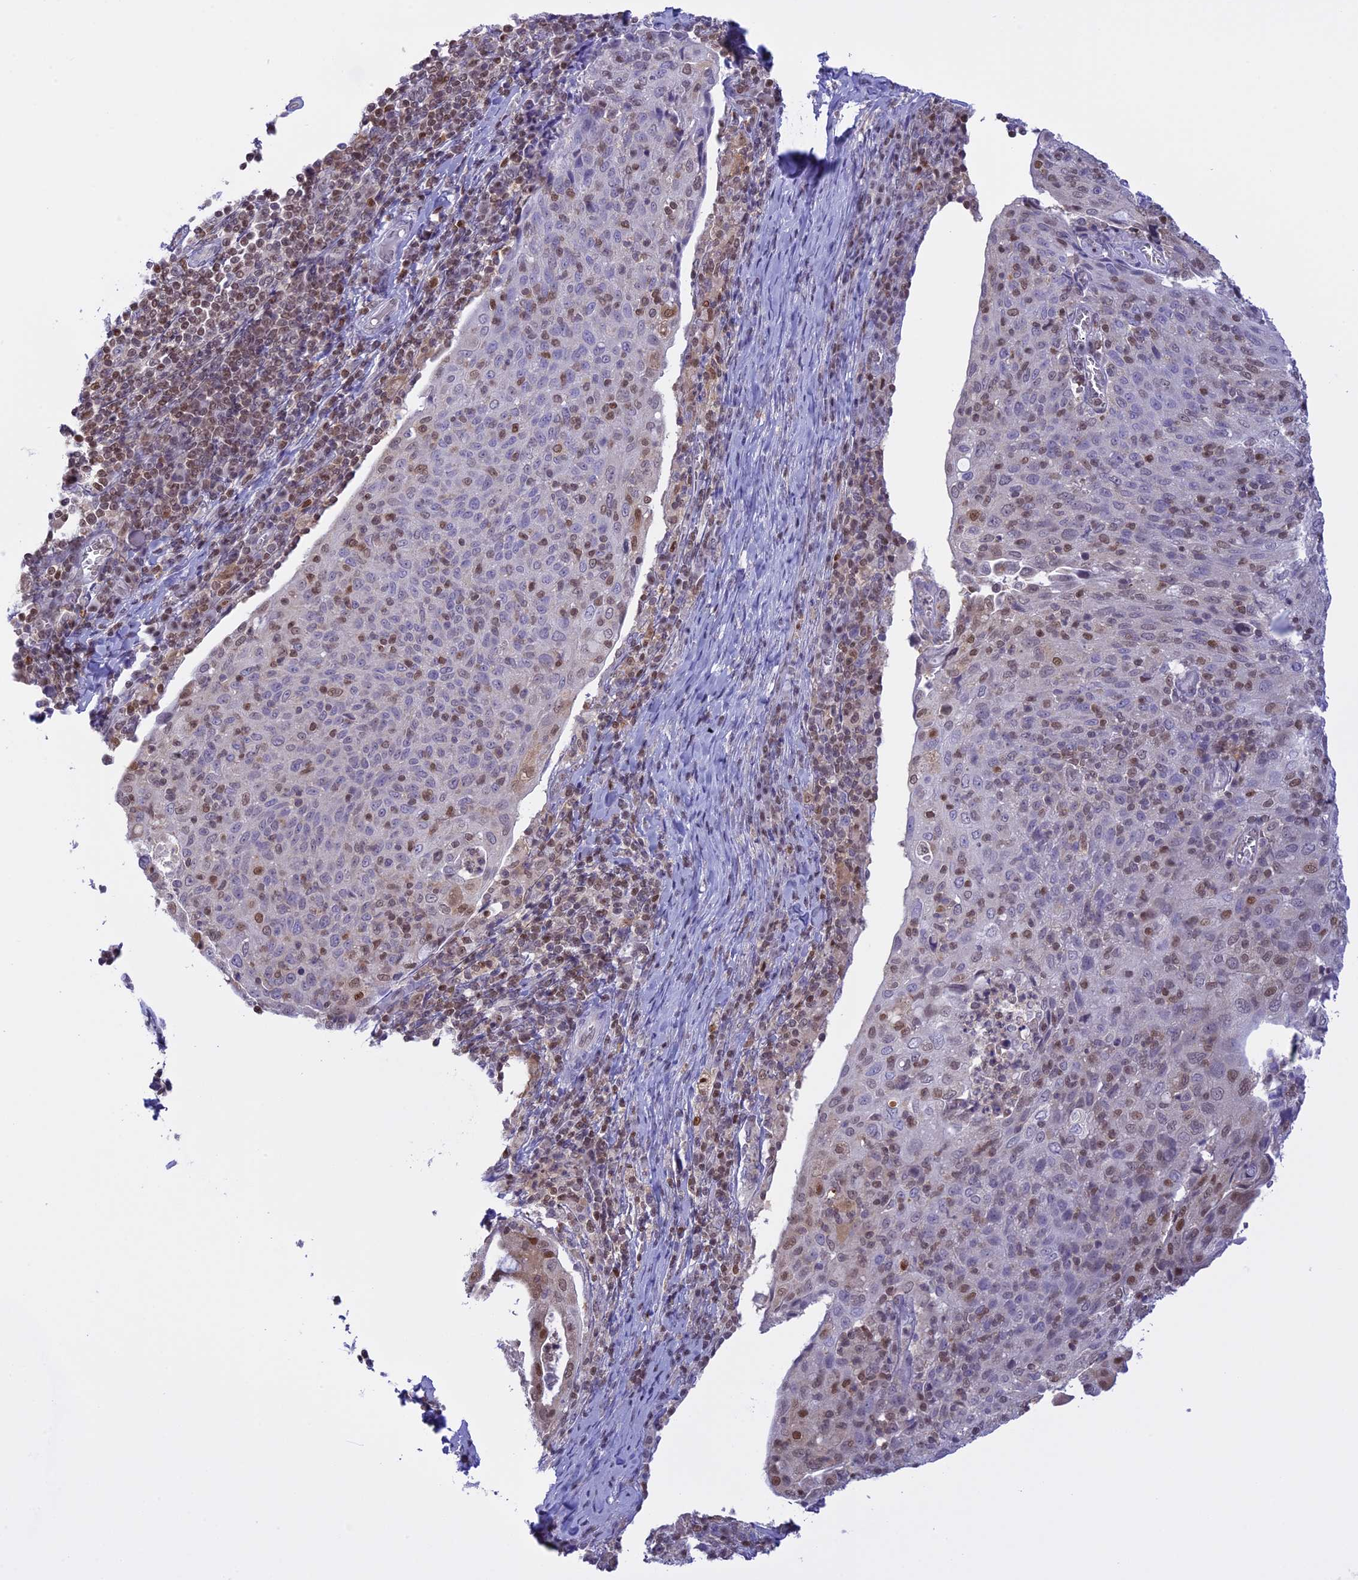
{"staining": {"intensity": "weak", "quantity": "<25%", "location": "cytoplasmic/membranous,nuclear"}, "tissue": "cervical cancer", "cell_type": "Tumor cells", "image_type": "cancer", "snomed": [{"axis": "morphology", "description": "Squamous cell carcinoma, NOS"}, {"axis": "topography", "description": "Cervix"}], "caption": "This is a histopathology image of immunohistochemistry staining of cervical cancer, which shows no expression in tumor cells.", "gene": "IZUMO2", "patient": {"sex": "female", "age": 52}}